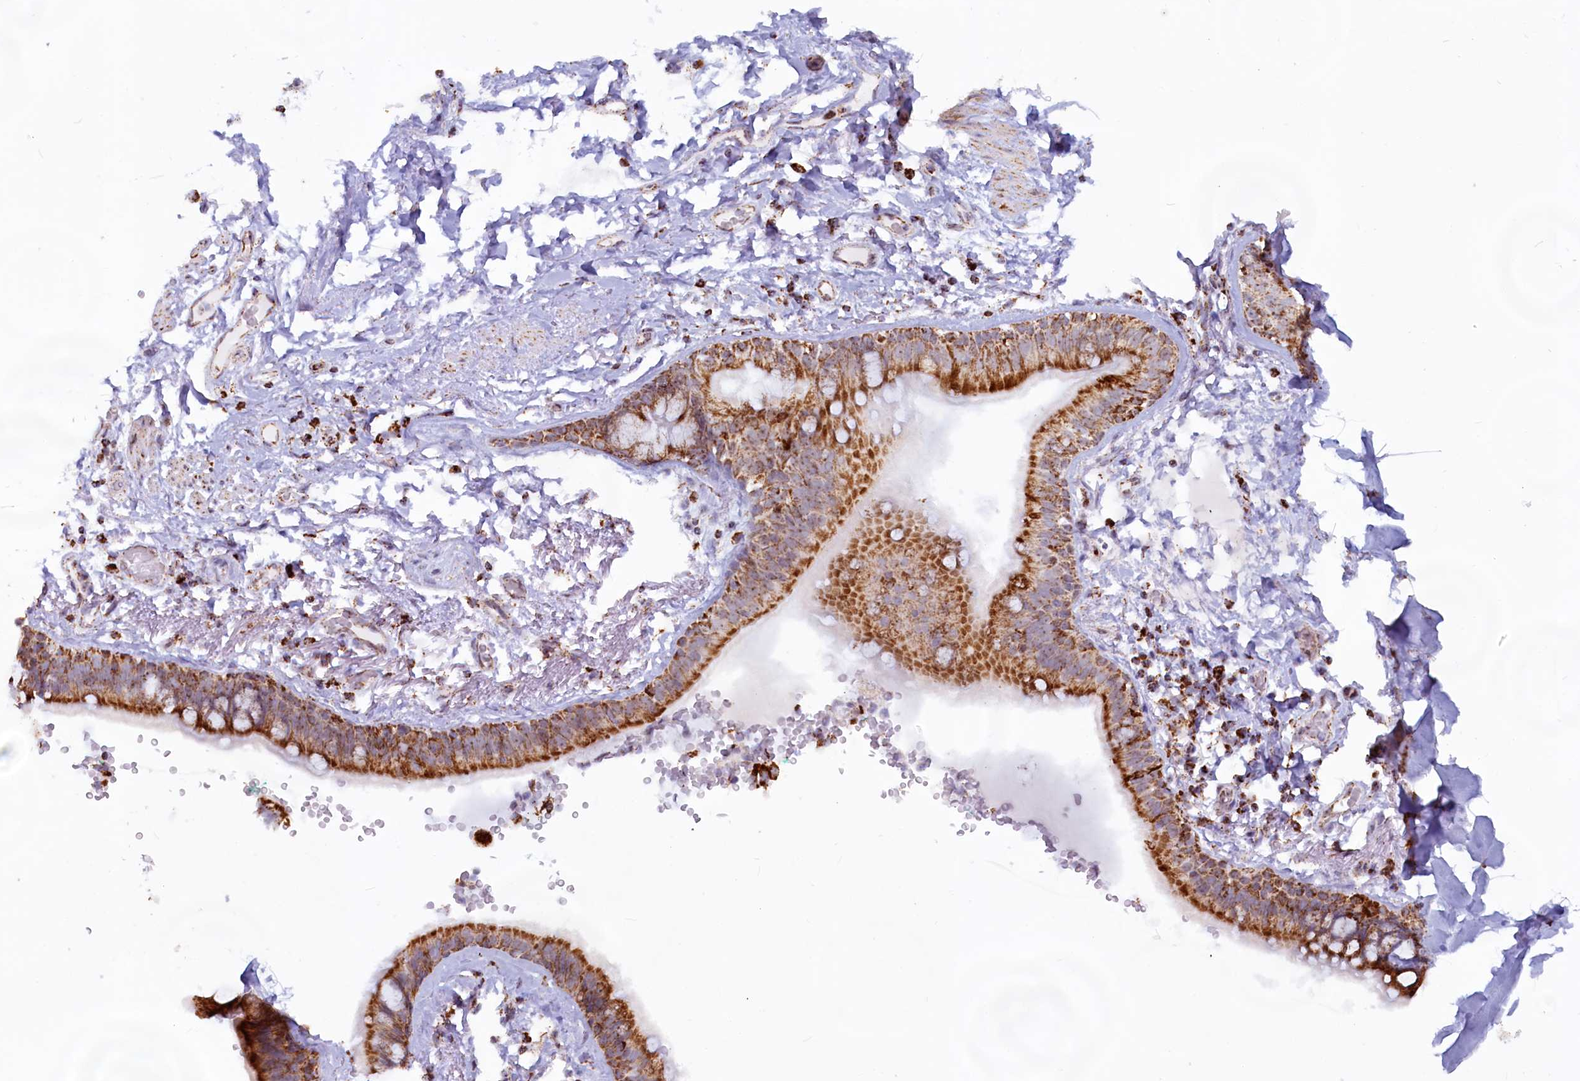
{"staining": {"intensity": "moderate", "quantity": "25%-75%", "location": "cytoplasmic/membranous"}, "tissue": "adipose tissue", "cell_type": "Adipocytes", "image_type": "normal", "snomed": [{"axis": "morphology", "description": "Normal tissue, NOS"}, {"axis": "topography", "description": "Lymph node"}, {"axis": "topography", "description": "Bronchus"}], "caption": "A brown stain labels moderate cytoplasmic/membranous staining of a protein in adipocytes of normal adipose tissue.", "gene": "C1D", "patient": {"sex": "male", "age": 63}}